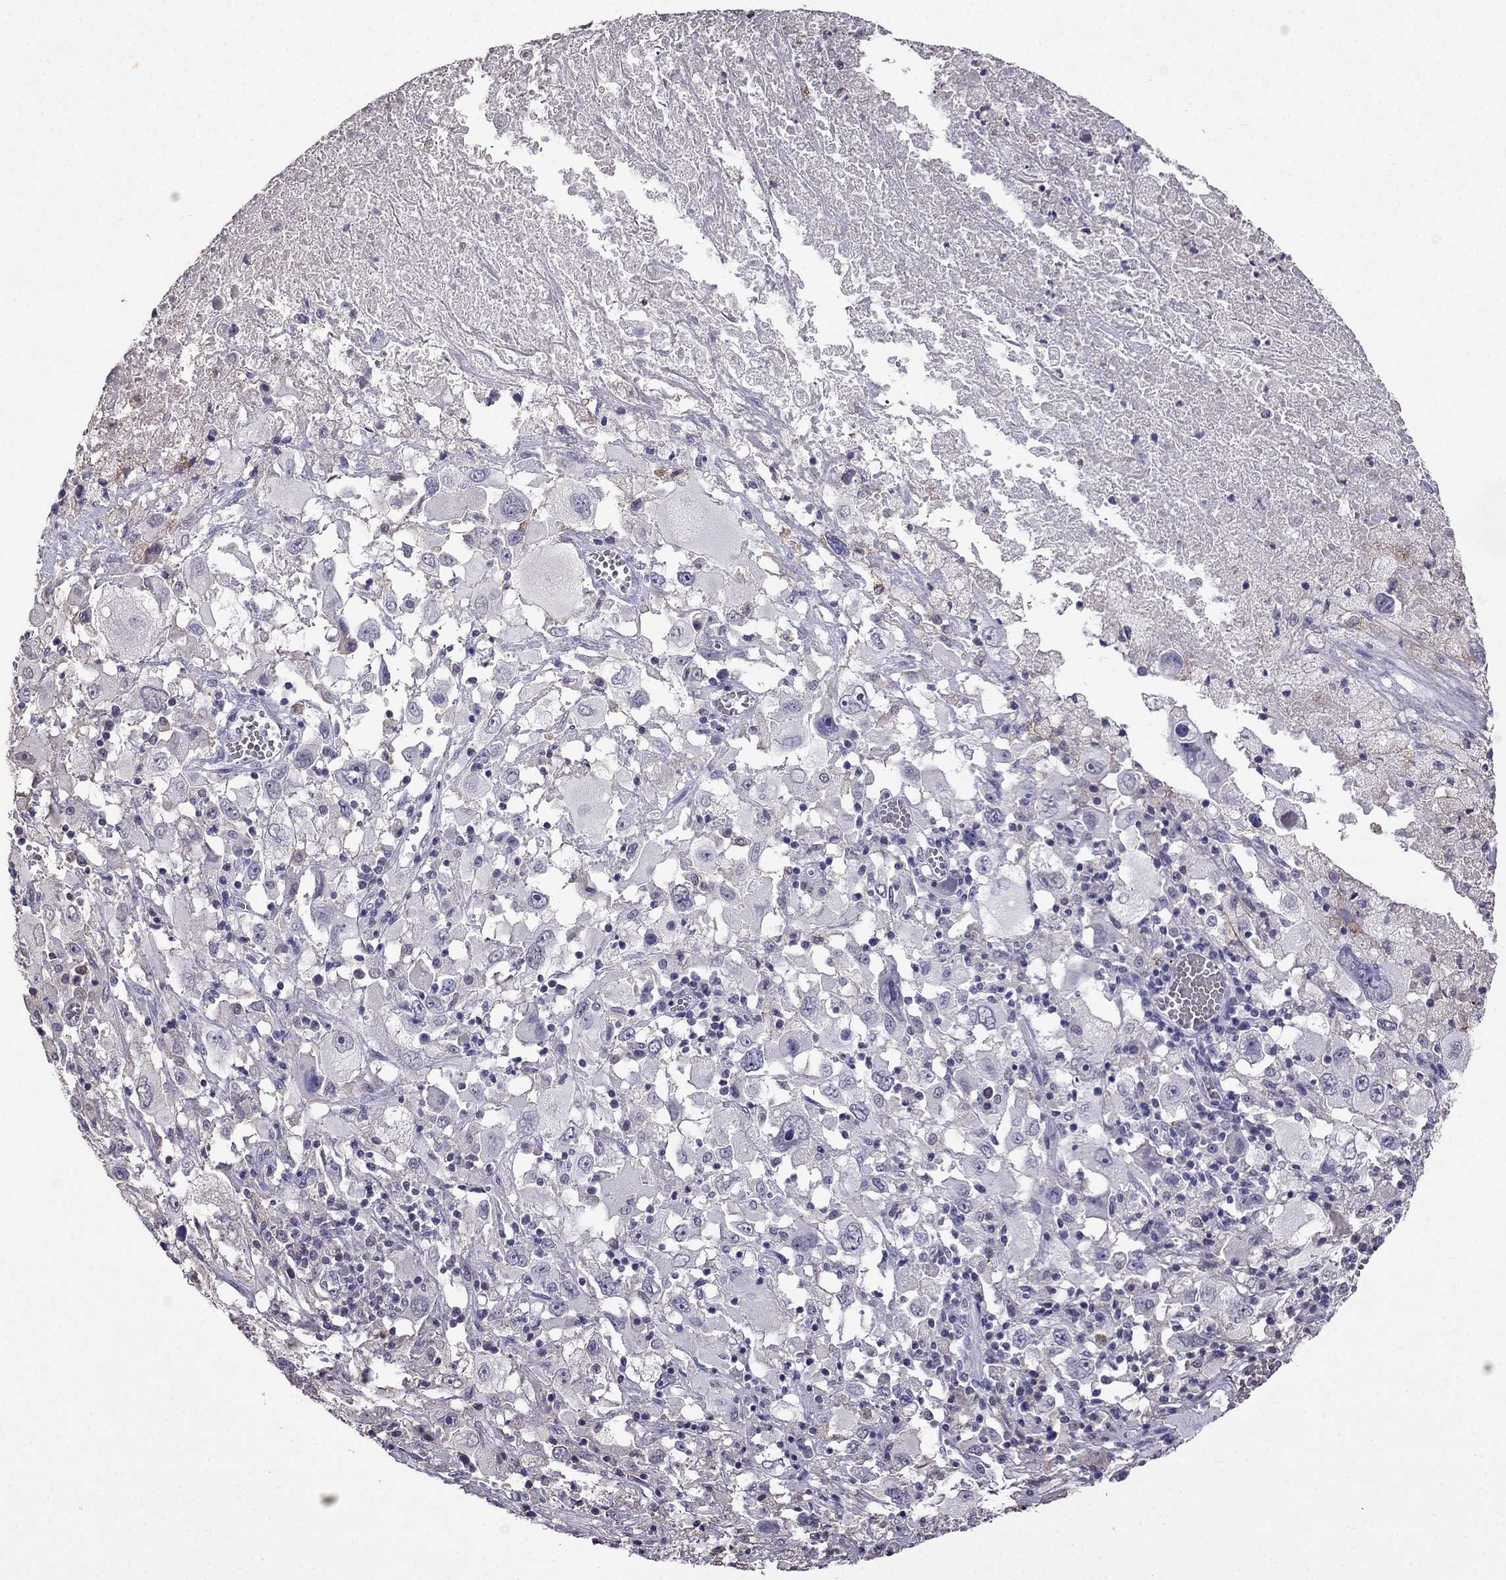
{"staining": {"intensity": "negative", "quantity": "none", "location": "none"}, "tissue": "melanoma", "cell_type": "Tumor cells", "image_type": "cancer", "snomed": [{"axis": "morphology", "description": "Malignant melanoma, Metastatic site"}, {"axis": "topography", "description": "Soft tissue"}], "caption": "IHC of melanoma exhibits no positivity in tumor cells.", "gene": "AQP9", "patient": {"sex": "male", "age": 50}}